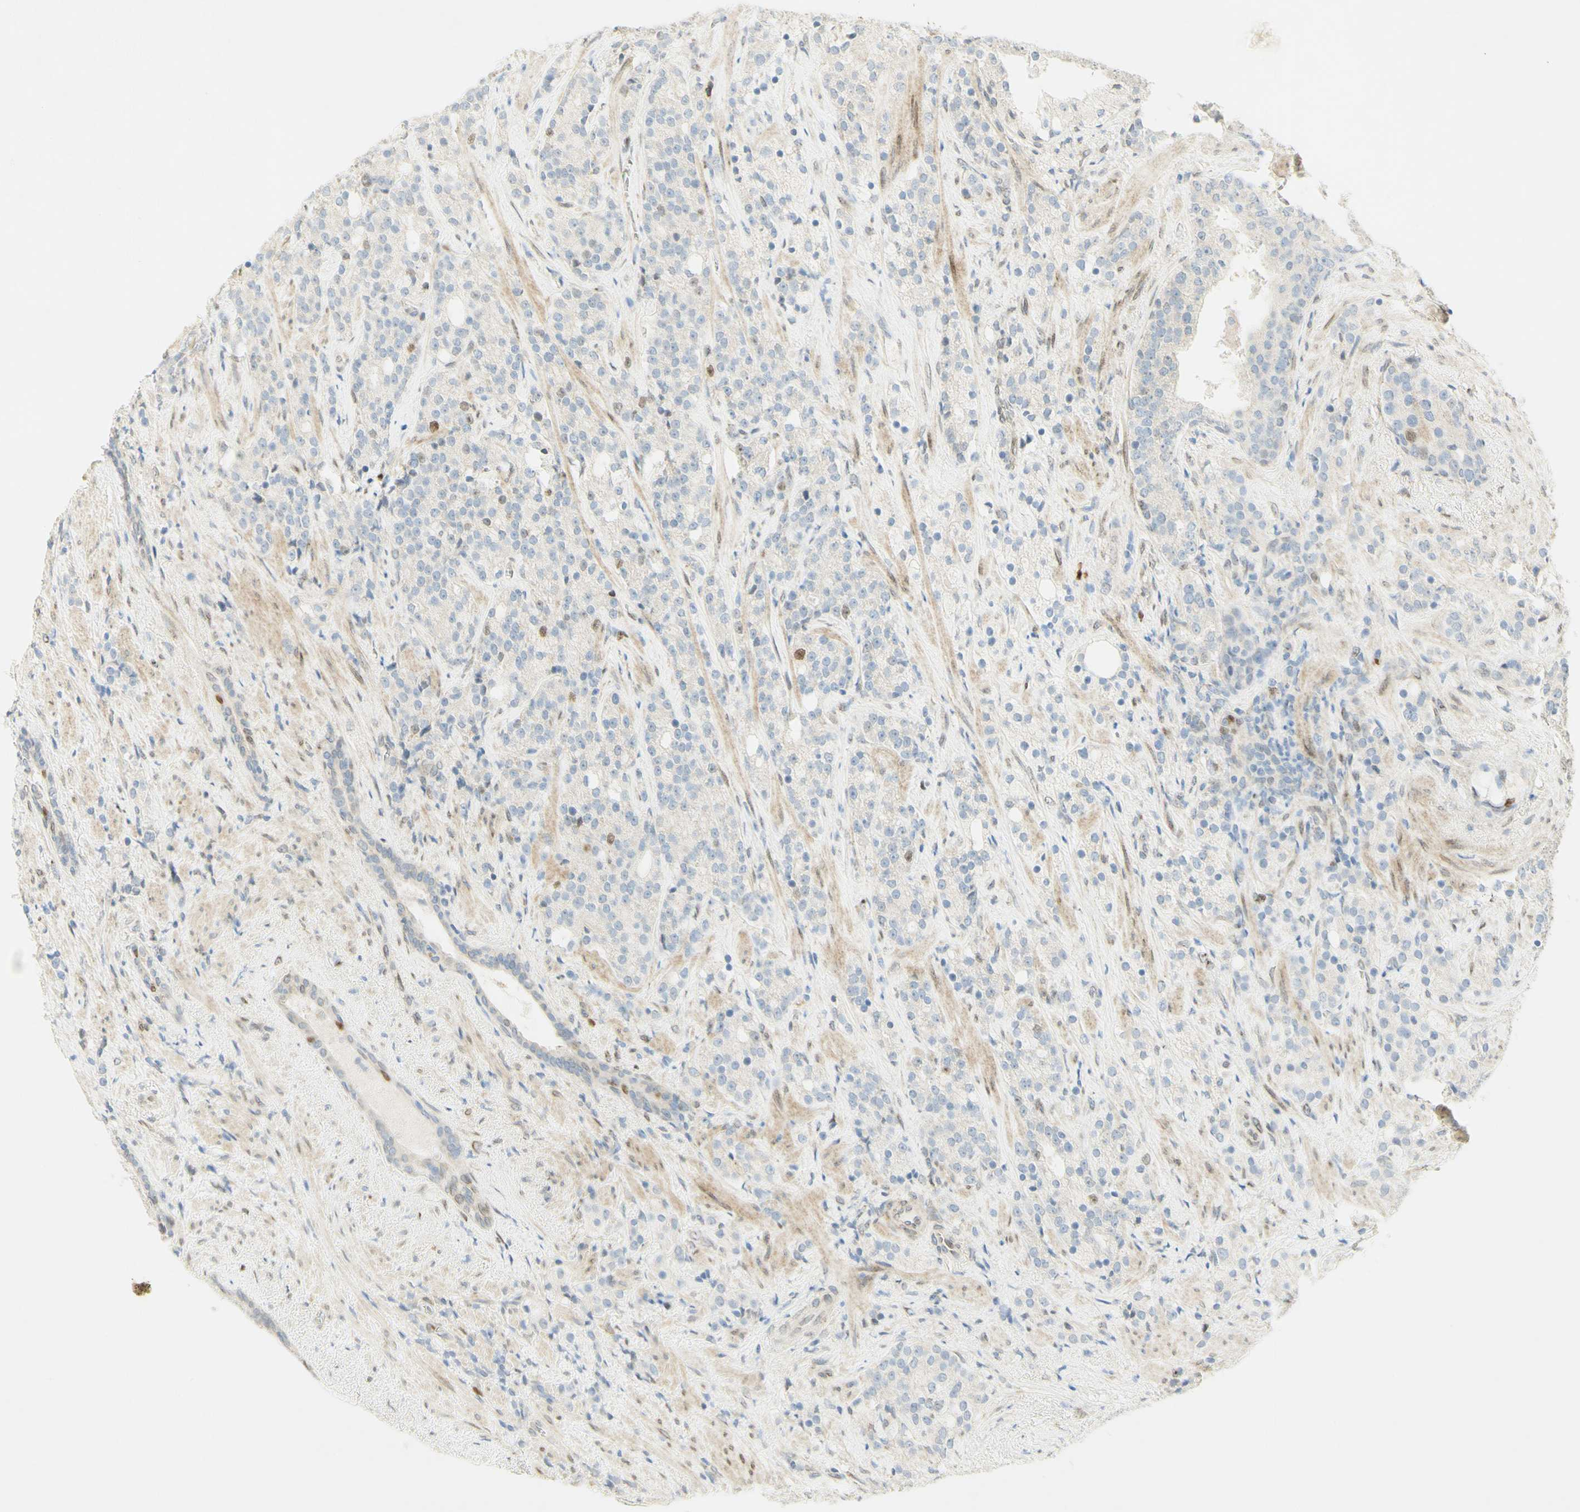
{"staining": {"intensity": "moderate", "quantity": "<25%", "location": "nuclear"}, "tissue": "prostate cancer", "cell_type": "Tumor cells", "image_type": "cancer", "snomed": [{"axis": "morphology", "description": "Adenocarcinoma, High grade"}, {"axis": "topography", "description": "Prostate"}], "caption": "Protein staining by immunohistochemistry (IHC) displays moderate nuclear positivity in approximately <25% of tumor cells in prostate cancer. The staining was performed using DAB, with brown indicating positive protein expression. Nuclei are stained blue with hematoxylin.", "gene": "E2F1", "patient": {"sex": "male", "age": 71}}